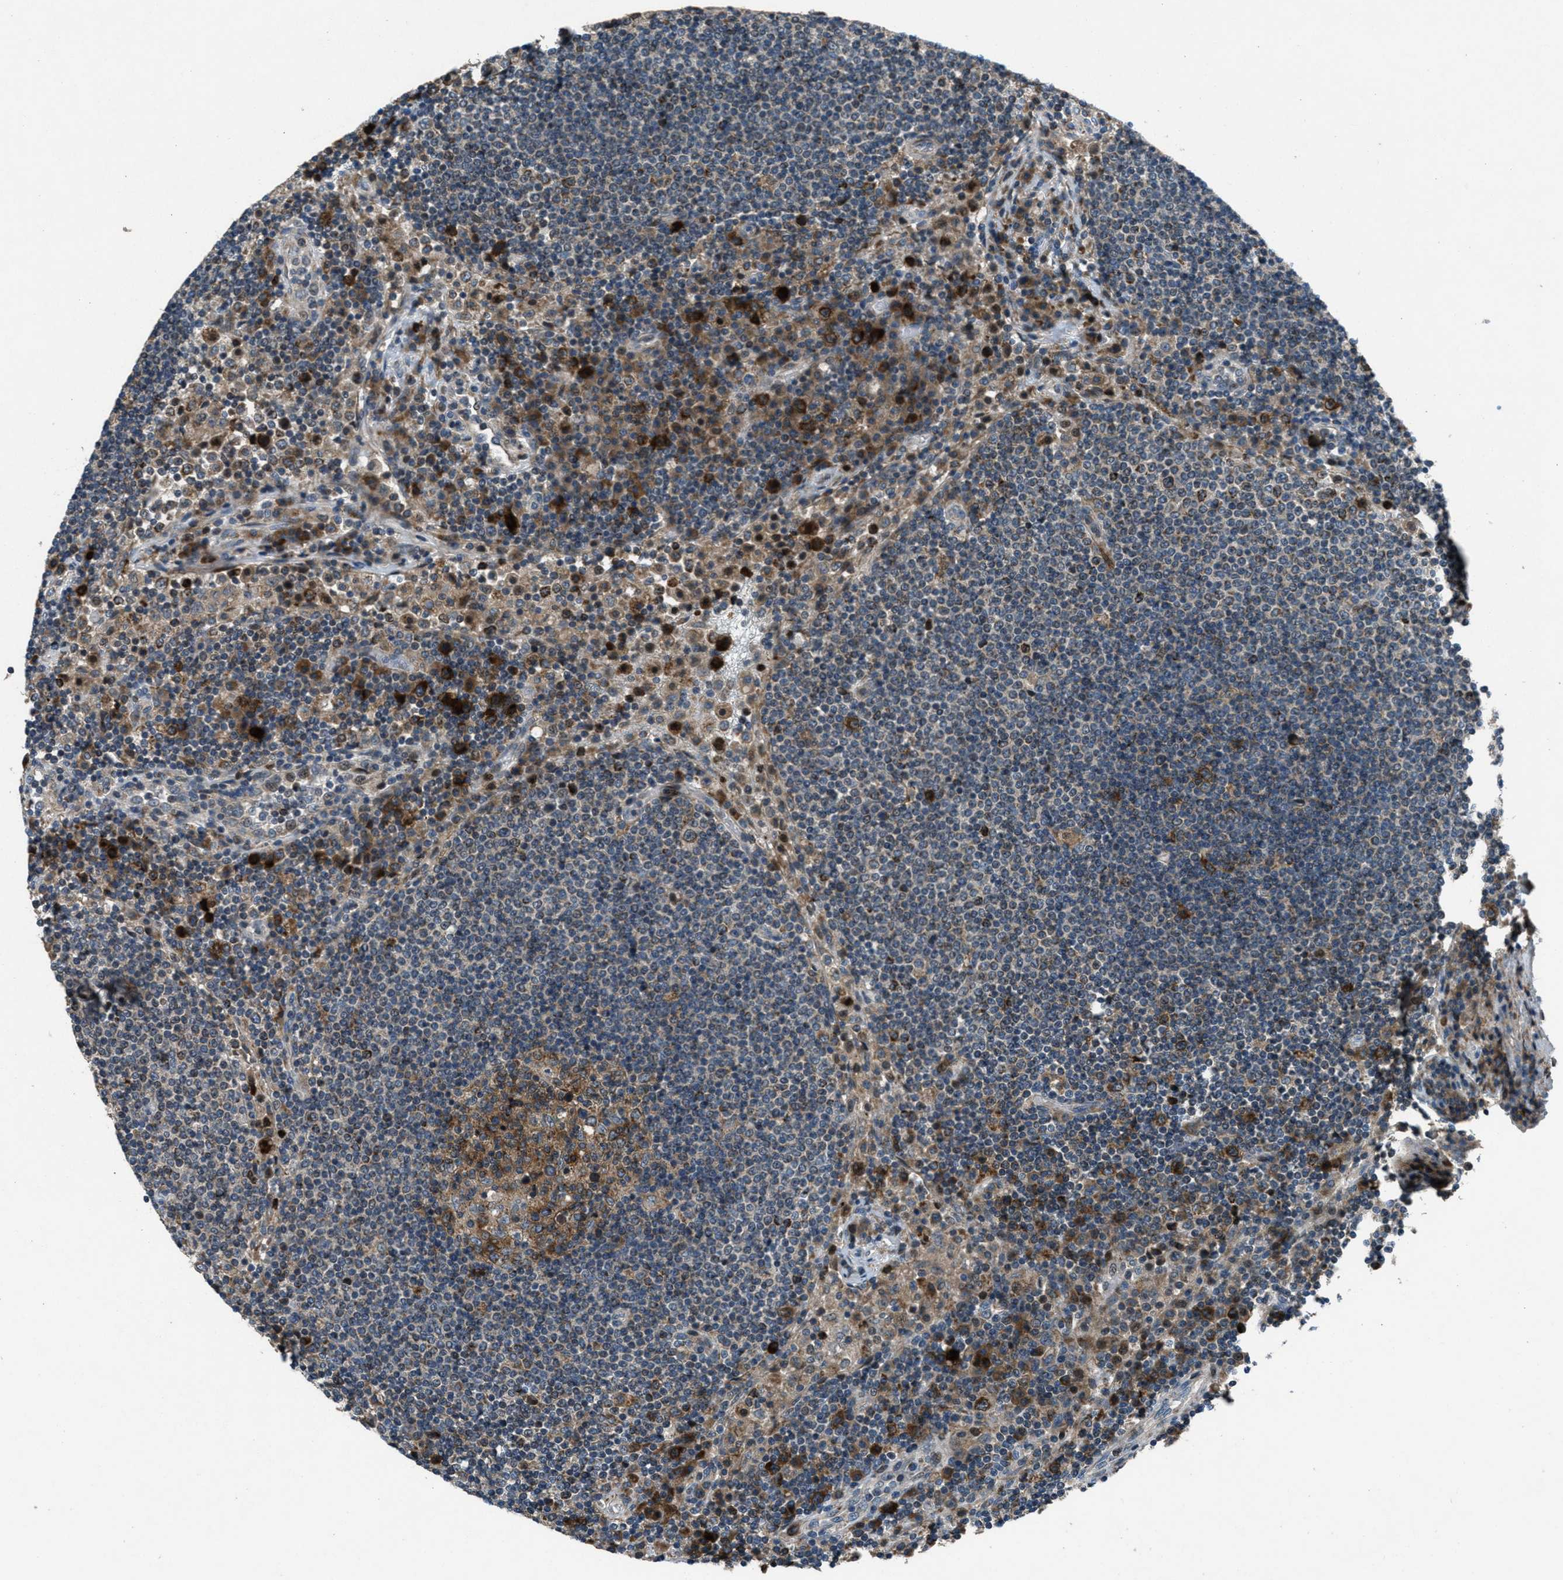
{"staining": {"intensity": "moderate", "quantity": ">75%", "location": "cytoplasmic/membranous"}, "tissue": "lymph node", "cell_type": "Germinal center cells", "image_type": "normal", "snomed": [{"axis": "morphology", "description": "Normal tissue, NOS"}, {"axis": "topography", "description": "Lymph node"}], "caption": "Immunohistochemical staining of normal human lymph node displays medium levels of moderate cytoplasmic/membranous positivity in about >75% of germinal center cells. (DAB IHC with brightfield microscopy, high magnification).", "gene": "CLEC2D", "patient": {"sex": "female", "age": 53}}